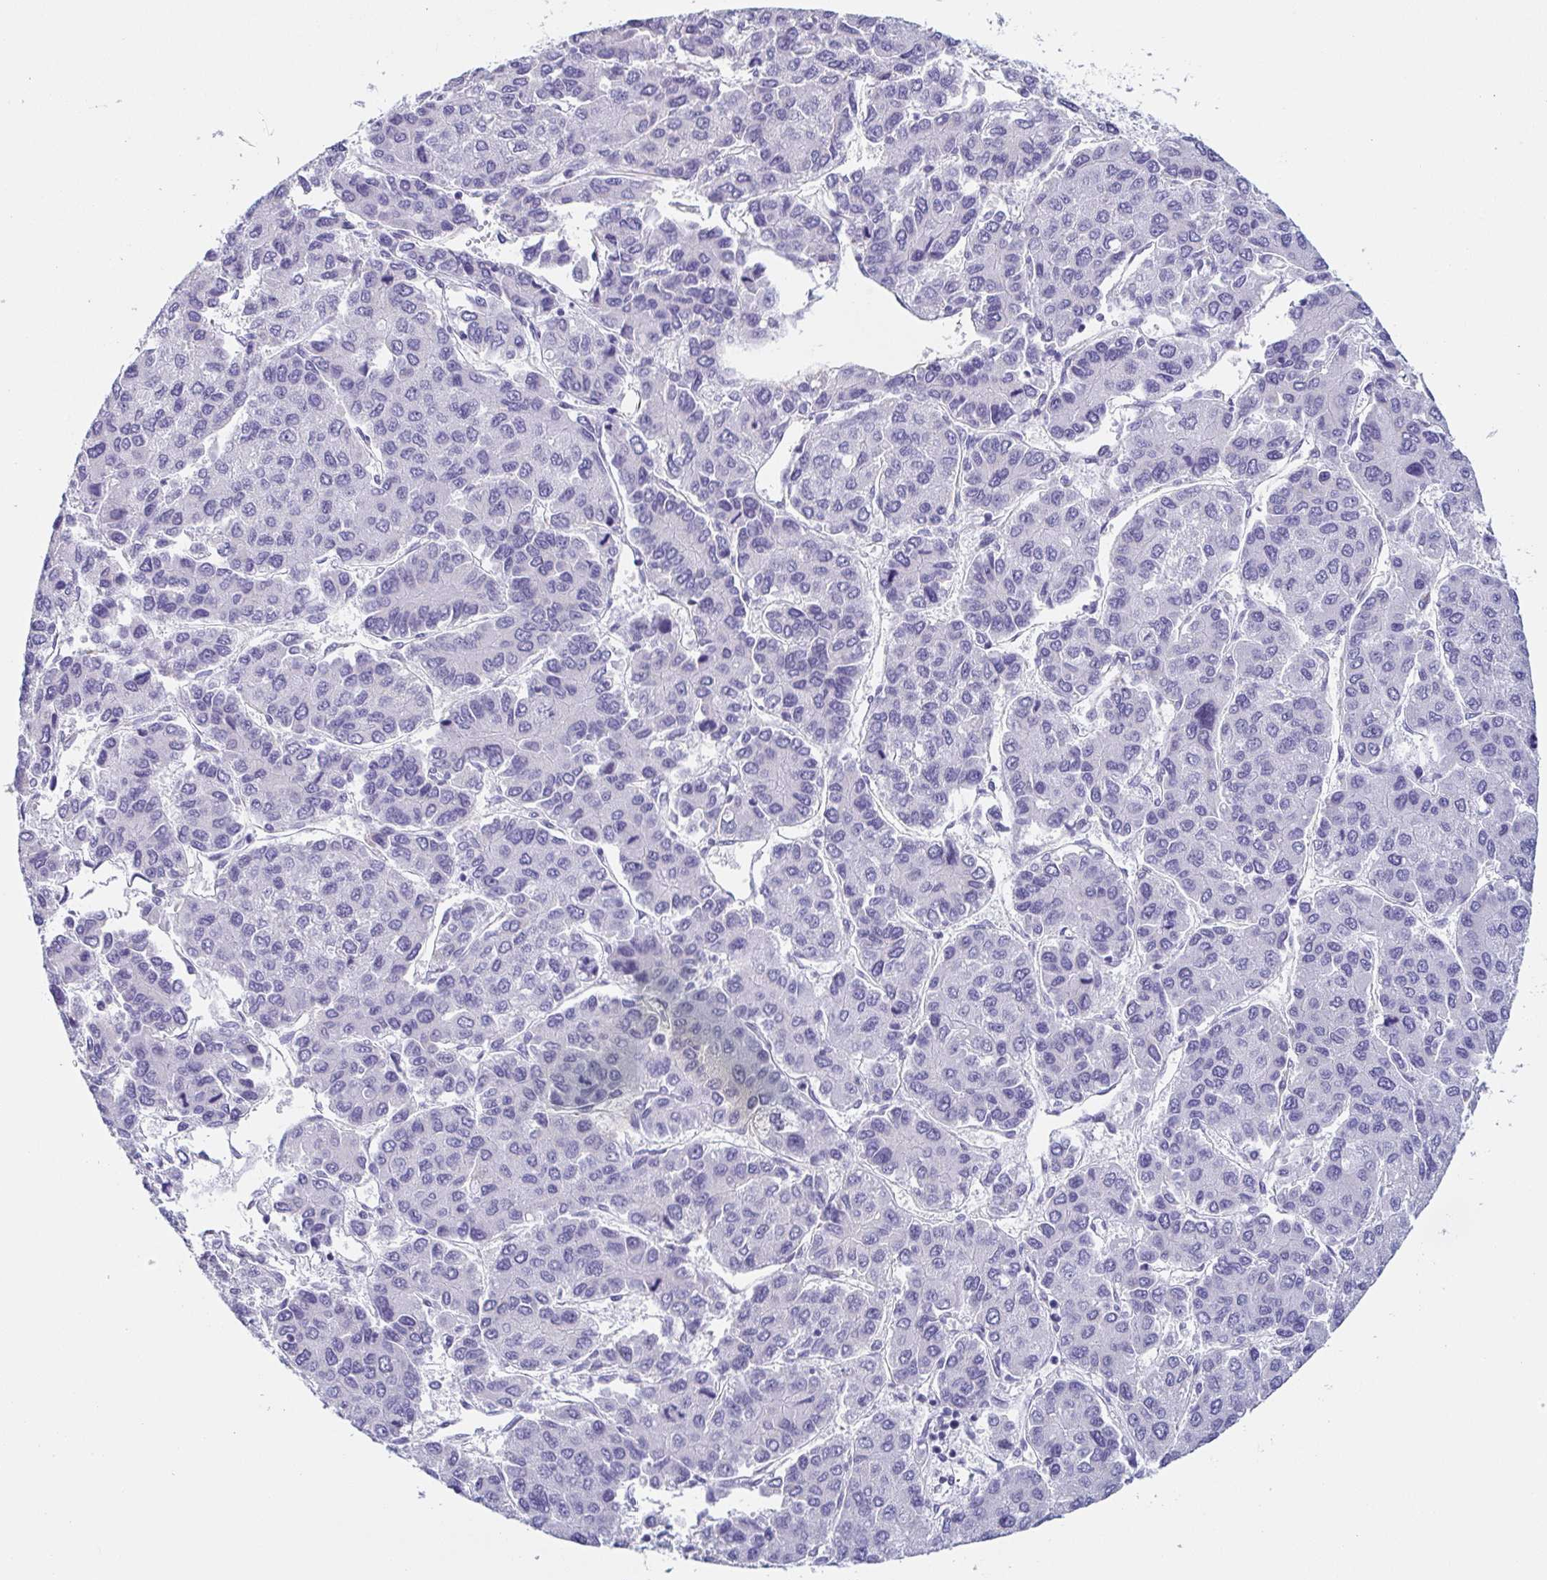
{"staining": {"intensity": "negative", "quantity": "none", "location": "none"}, "tissue": "liver cancer", "cell_type": "Tumor cells", "image_type": "cancer", "snomed": [{"axis": "morphology", "description": "Carcinoma, Hepatocellular, NOS"}, {"axis": "topography", "description": "Liver"}], "caption": "This image is of liver cancer stained with IHC to label a protein in brown with the nuclei are counter-stained blue. There is no staining in tumor cells.", "gene": "PRR27", "patient": {"sex": "female", "age": 66}}